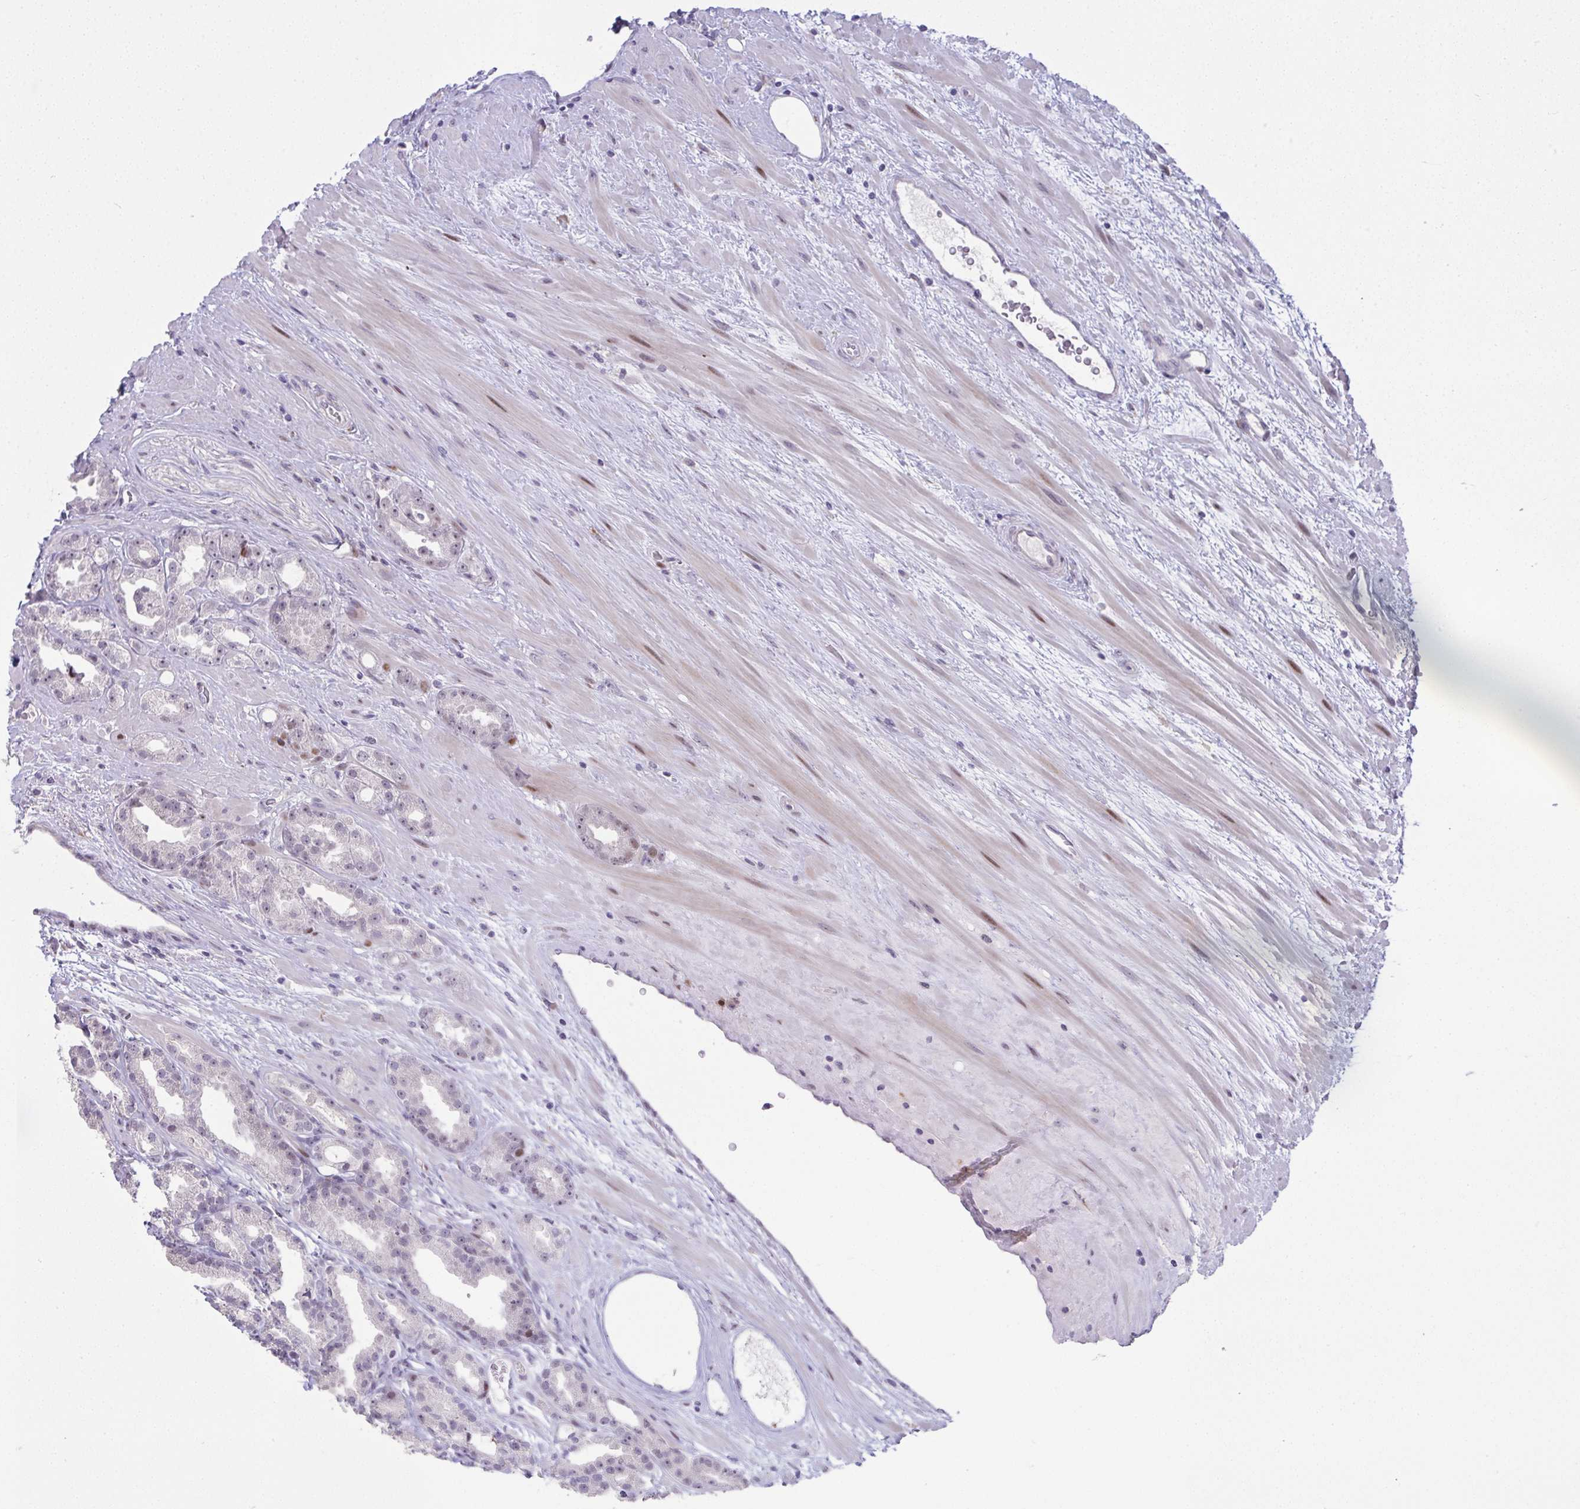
{"staining": {"intensity": "moderate", "quantity": "<25%", "location": "nuclear"}, "tissue": "prostate cancer", "cell_type": "Tumor cells", "image_type": "cancer", "snomed": [{"axis": "morphology", "description": "Adenocarcinoma, Low grade"}, {"axis": "topography", "description": "Prostate"}], "caption": "An image of human prostate cancer stained for a protein demonstrates moderate nuclear brown staining in tumor cells. (brown staining indicates protein expression, while blue staining denotes nuclei).", "gene": "GALNT16", "patient": {"sex": "male", "age": 61}}